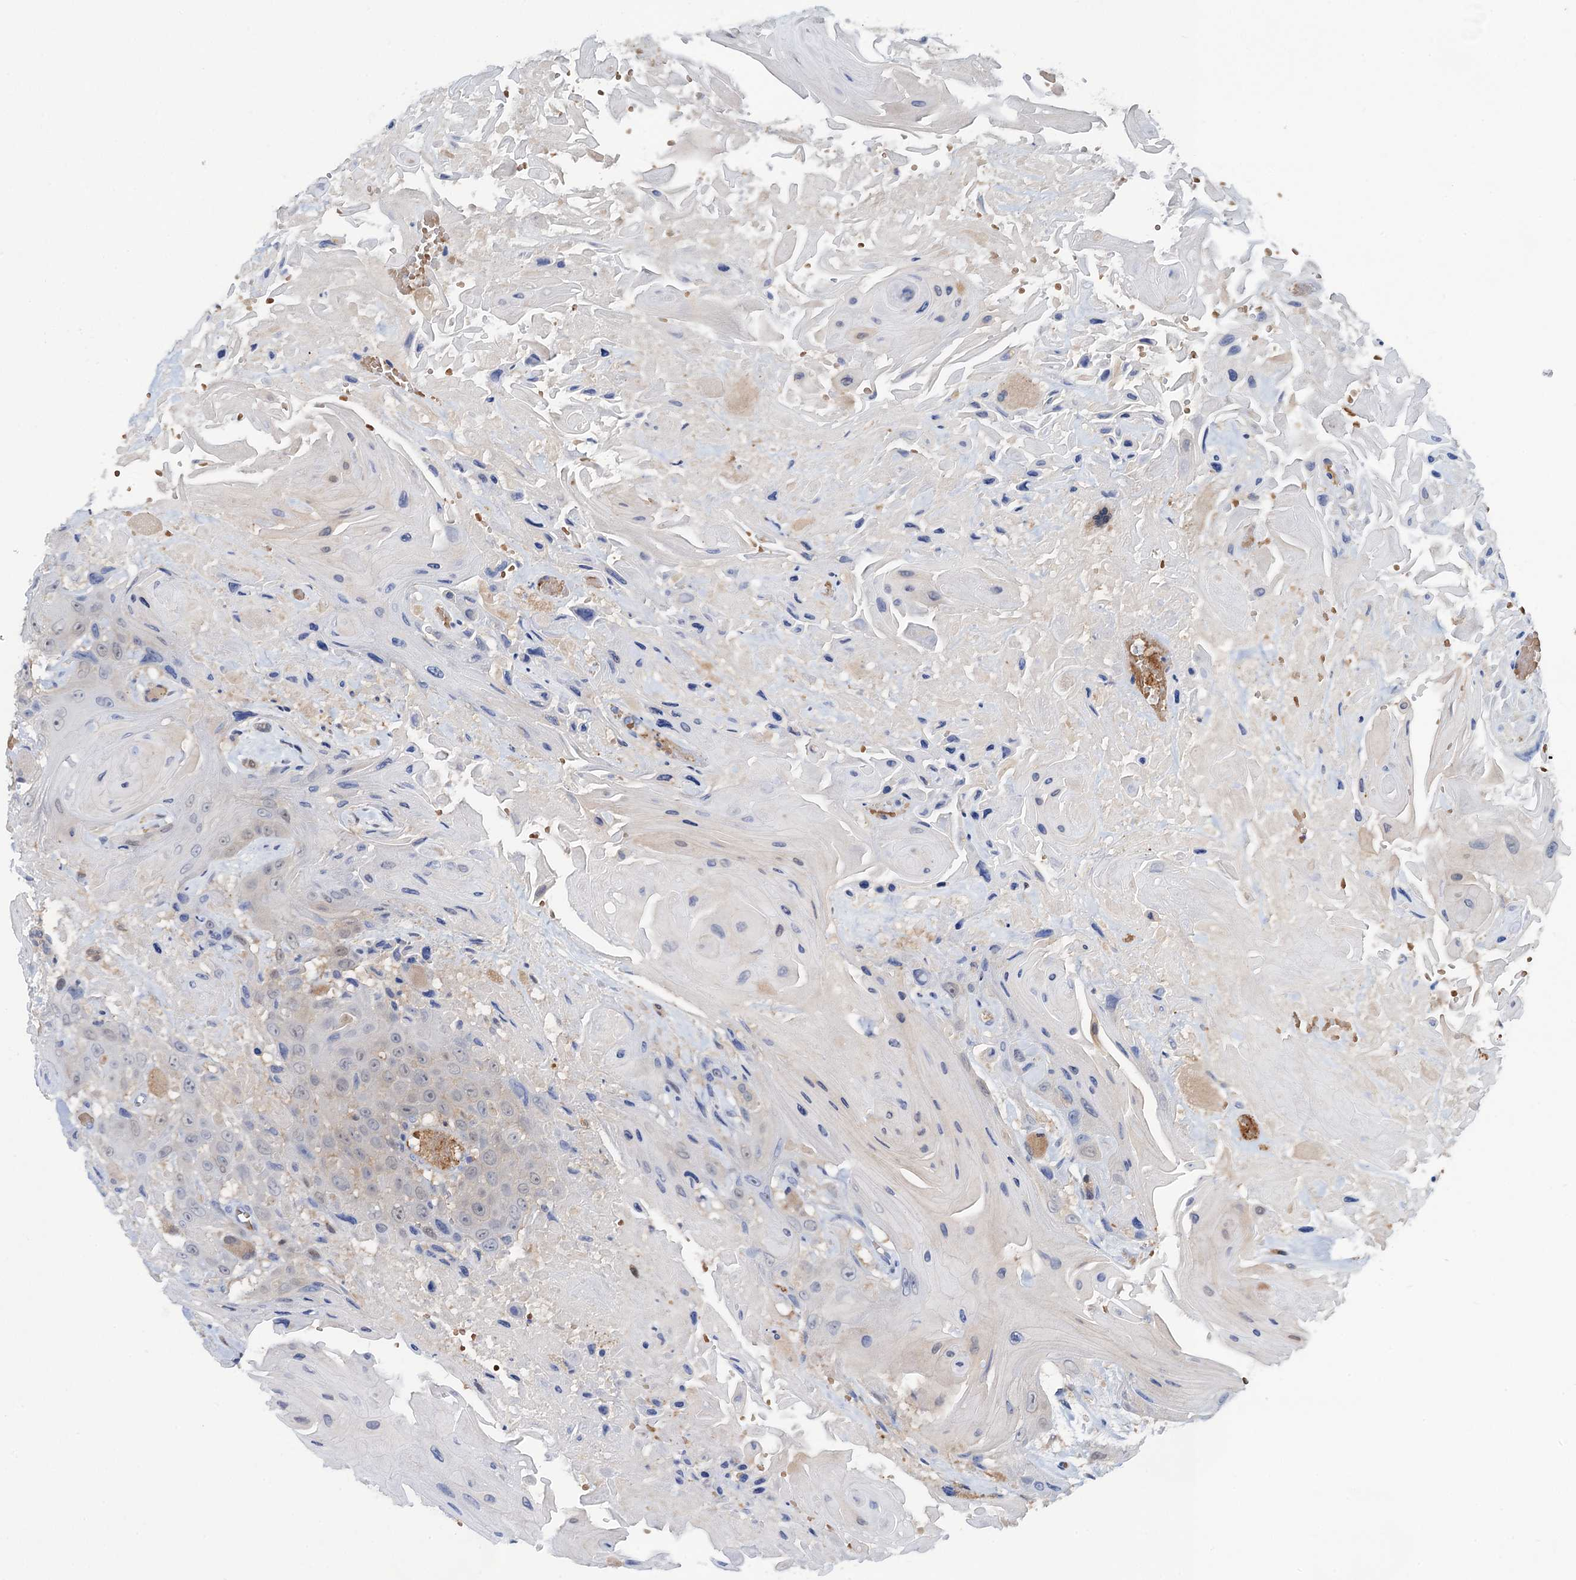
{"staining": {"intensity": "negative", "quantity": "none", "location": "none"}, "tissue": "head and neck cancer", "cell_type": "Tumor cells", "image_type": "cancer", "snomed": [{"axis": "morphology", "description": "Squamous cell carcinoma, NOS"}, {"axis": "topography", "description": "Head-Neck"}], "caption": "Immunohistochemical staining of human head and neck squamous cell carcinoma demonstrates no significant positivity in tumor cells.", "gene": "FAH", "patient": {"sex": "male", "age": 81}}